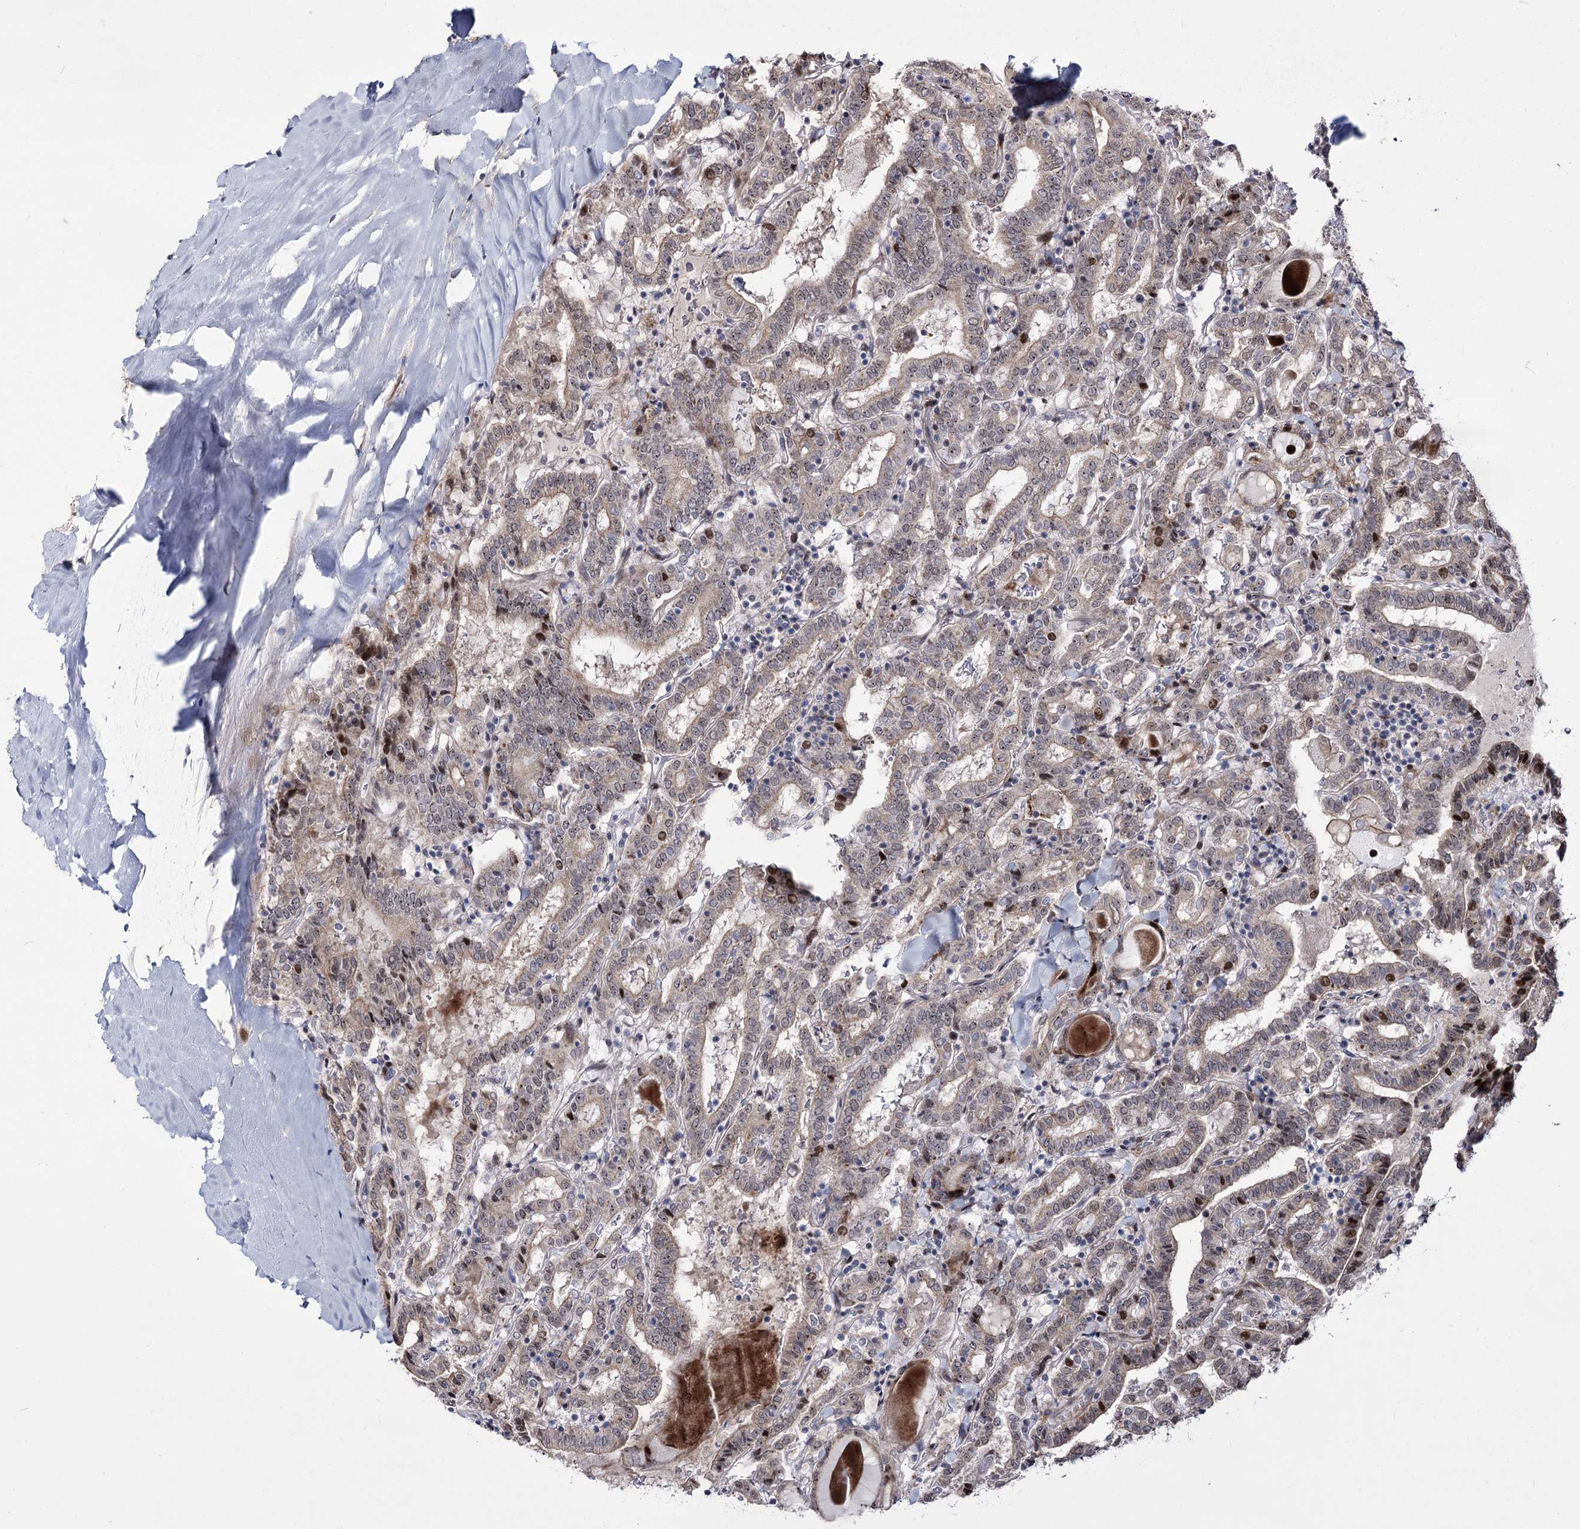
{"staining": {"intensity": "weak", "quantity": "25%-75%", "location": "cytoplasmic/membranous,nuclear"}, "tissue": "thyroid cancer", "cell_type": "Tumor cells", "image_type": "cancer", "snomed": [{"axis": "morphology", "description": "Papillary adenocarcinoma, NOS"}, {"axis": "topography", "description": "Thyroid gland"}], "caption": "Protein positivity by immunohistochemistry (IHC) demonstrates weak cytoplasmic/membranous and nuclear expression in about 25%-75% of tumor cells in thyroid papillary adenocarcinoma.", "gene": "STOX1", "patient": {"sex": "female", "age": 72}}